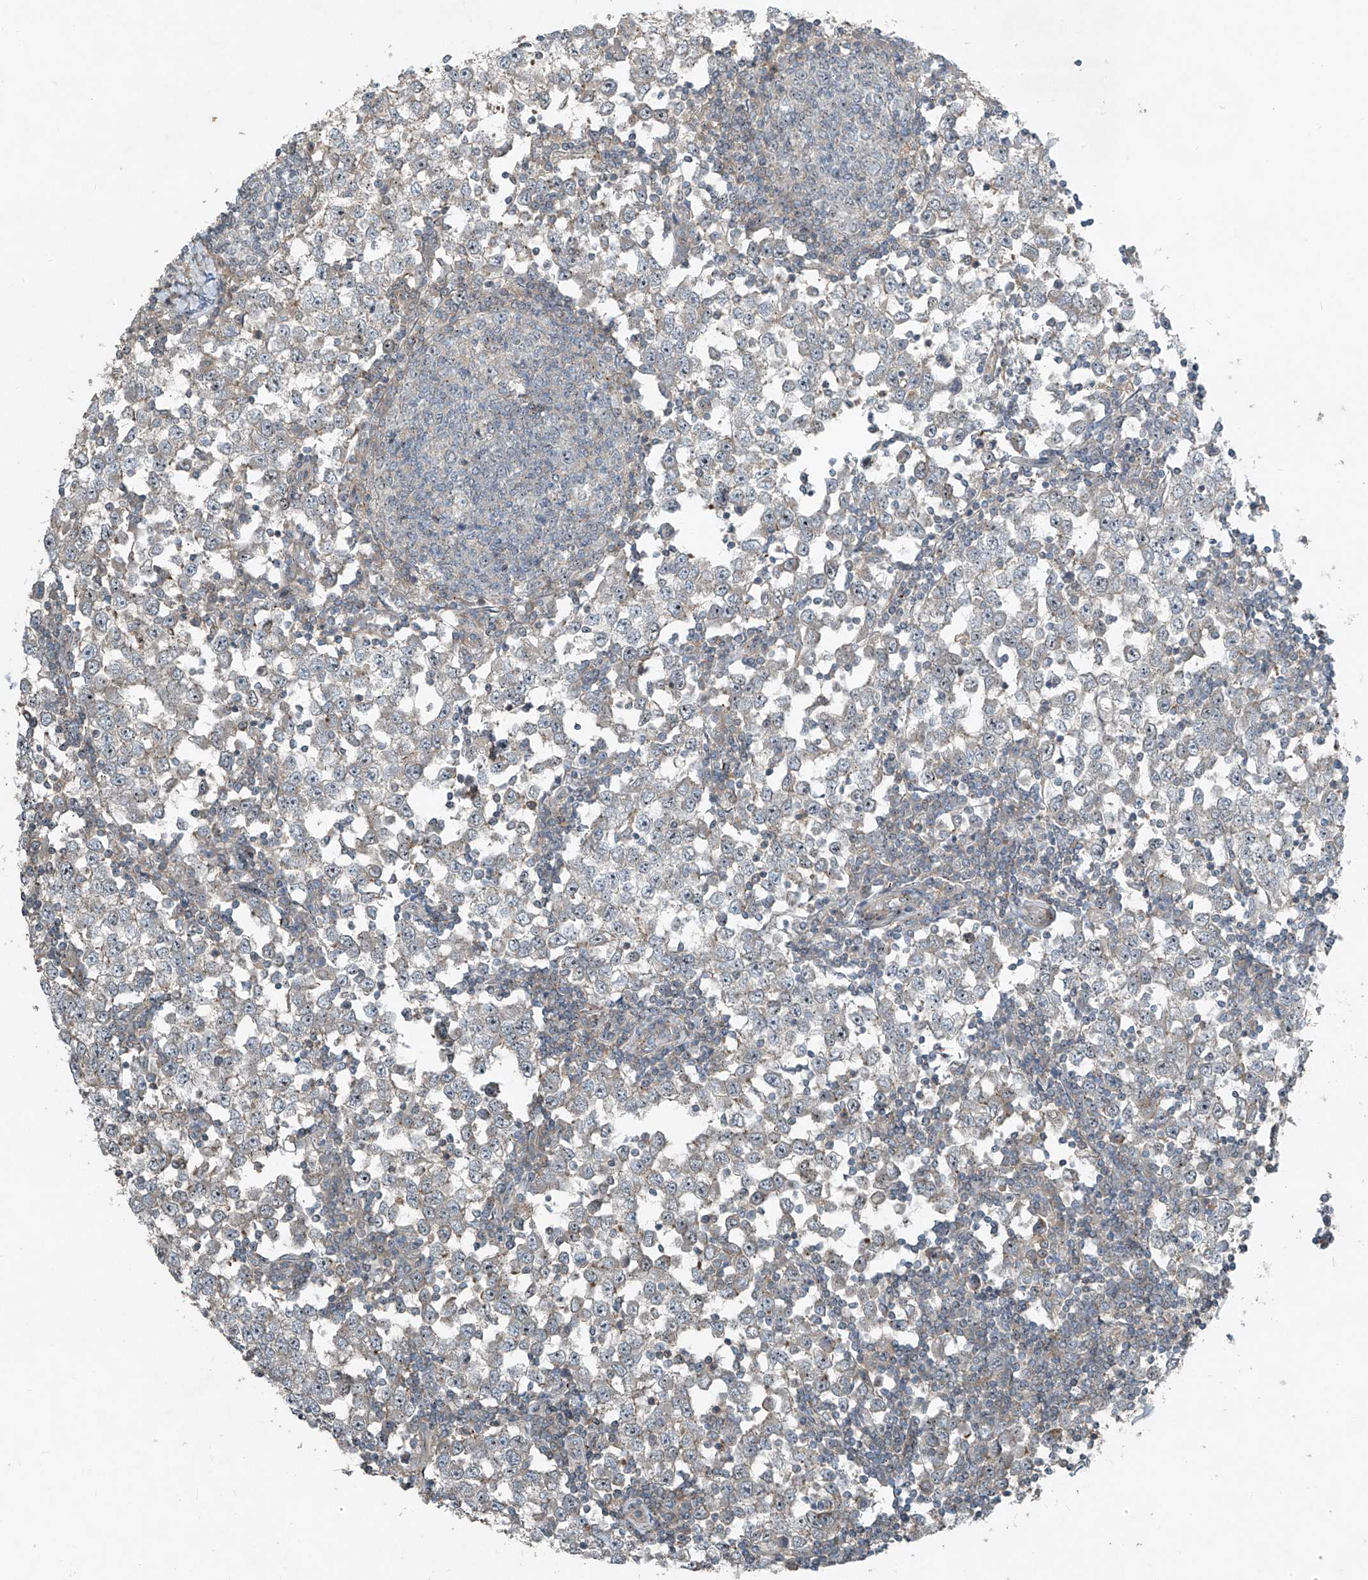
{"staining": {"intensity": "negative", "quantity": "none", "location": "none"}, "tissue": "testis cancer", "cell_type": "Tumor cells", "image_type": "cancer", "snomed": [{"axis": "morphology", "description": "Seminoma, NOS"}, {"axis": "topography", "description": "Testis"}], "caption": "There is no significant positivity in tumor cells of testis cancer (seminoma). The staining is performed using DAB brown chromogen with nuclei counter-stained in using hematoxylin.", "gene": "PPCS", "patient": {"sex": "male", "age": 65}}